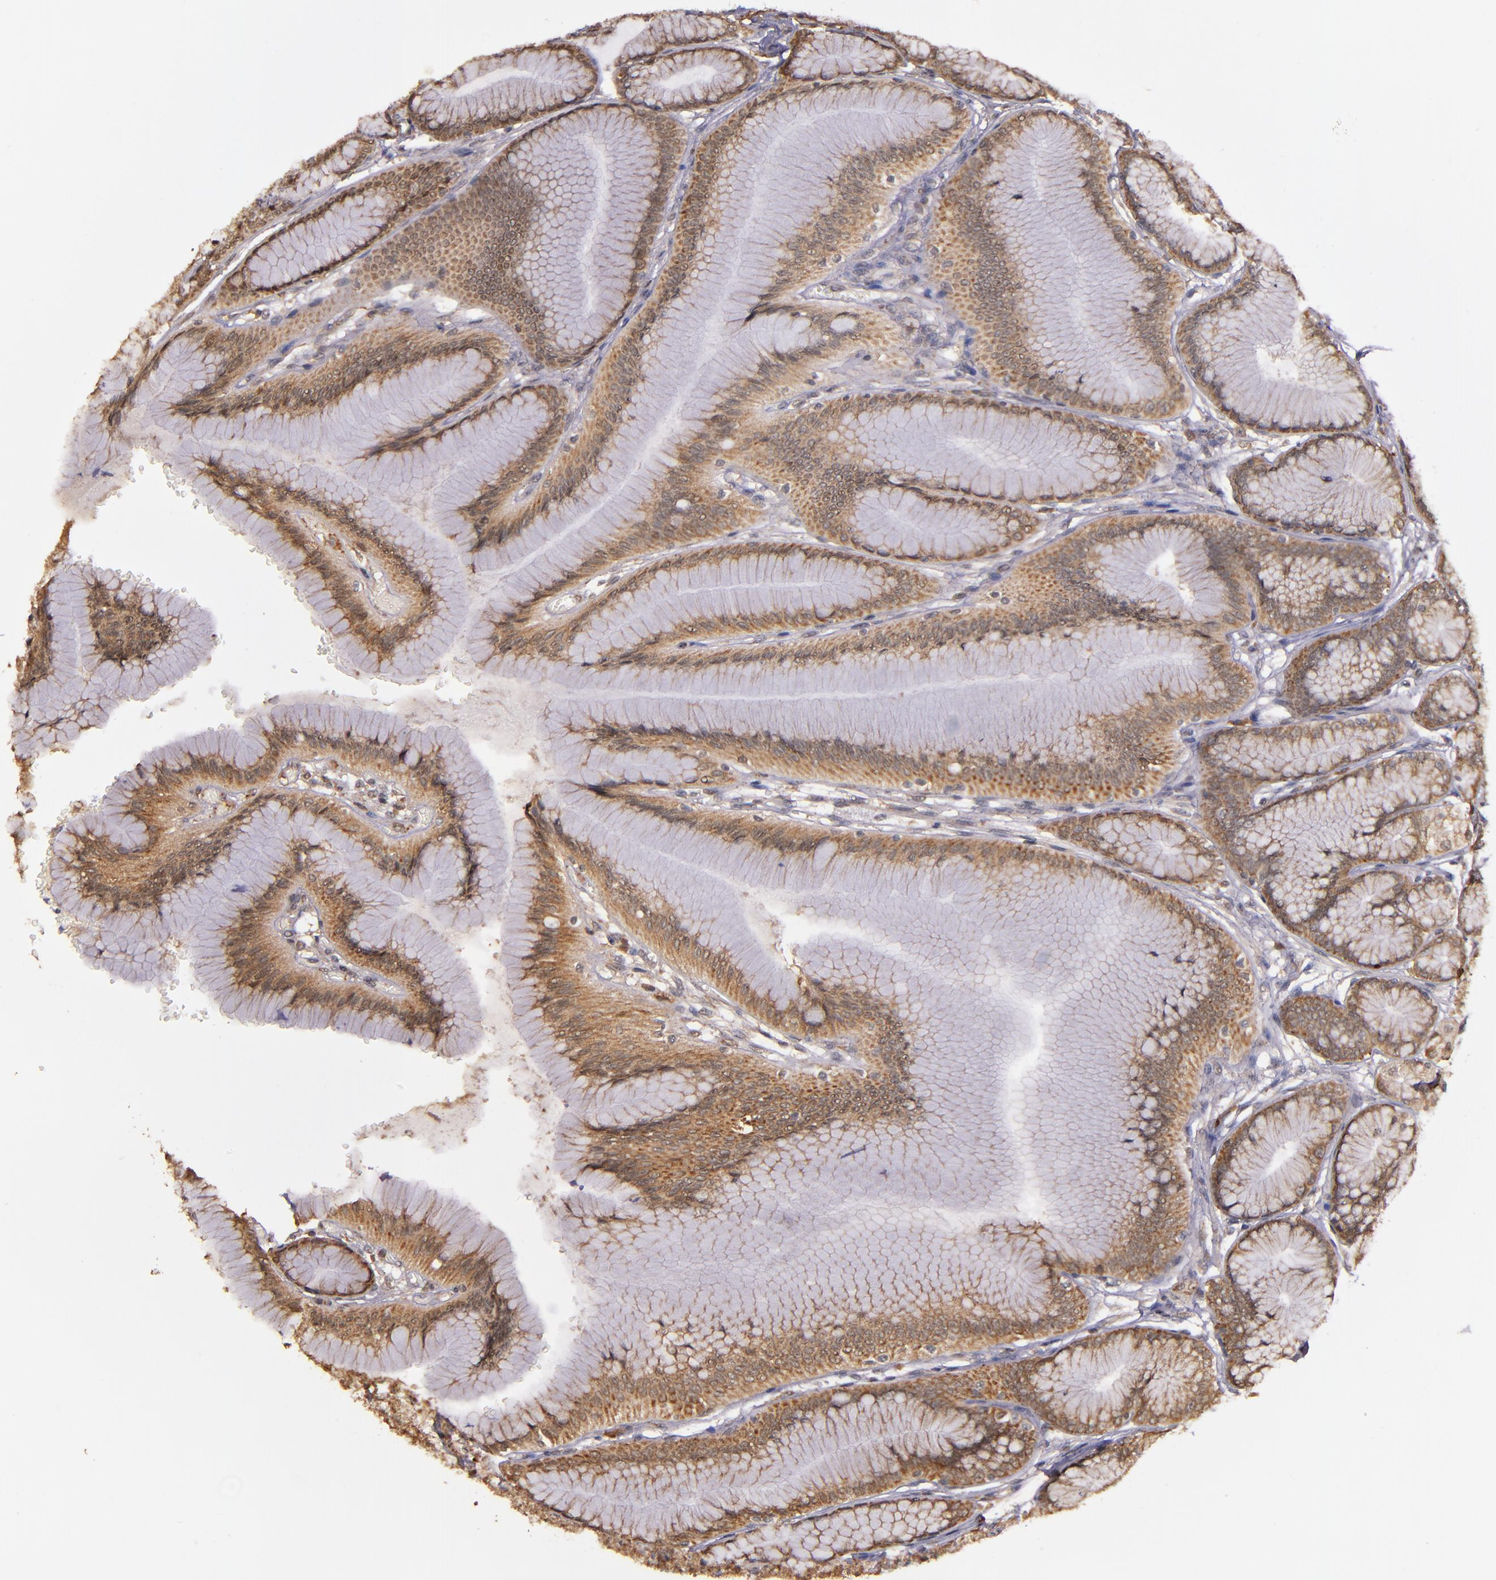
{"staining": {"intensity": "strong", "quantity": ">75%", "location": "cytoplasmic/membranous"}, "tissue": "stomach", "cell_type": "Glandular cells", "image_type": "normal", "snomed": [{"axis": "morphology", "description": "Normal tissue, NOS"}, {"axis": "morphology", "description": "Adenocarcinoma, NOS"}, {"axis": "topography", "description": "Stomach"}, {"axis": "topography", "description": "Stomach, lower"}], "caption": "Stomach stained with DAB (3,3'-diaminobenzidine) immunohistochemistry (IHC) demonstrates high levels of strong cytoplasmic/membranous staining in about >75% of glandular cells.", "gene": "RIOK3", "patient": {"sex": "female", "age": 65}}